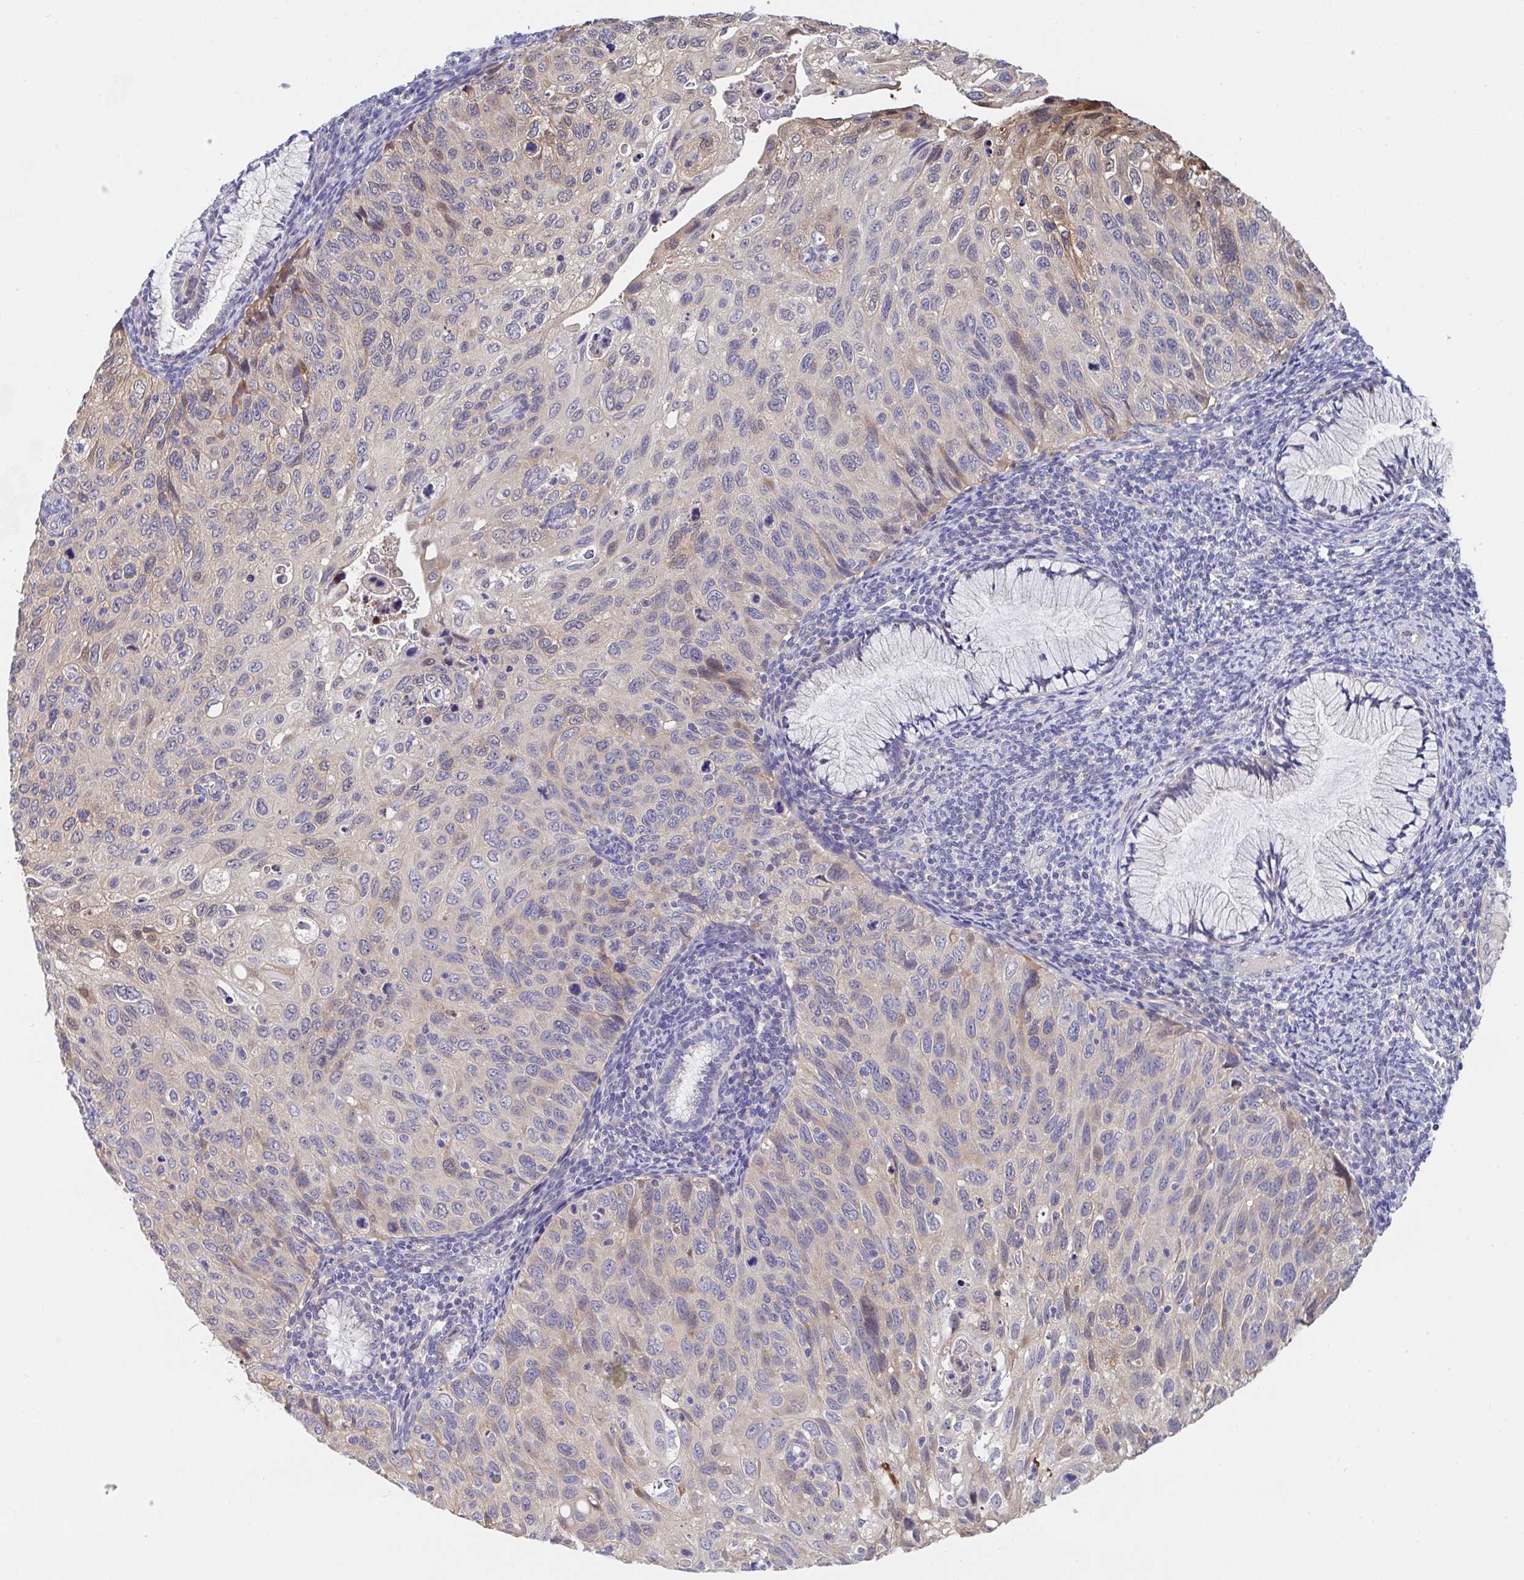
{"staining": {"intensity": "weak", "quantity": ">75%", "location": "cytoplasmic/membranous,nuclear"}, "tissue": "cervical cancer", "cell_type": "Tumor cells", "image_type": "cancer", "snomed": [{"axis": "morphology", "description": "Squamous cell carcinoma, NOS"}, {"axis": "topography", "description": "Cervix"}], "caption": "Protein expression analysis of human cervical cancer (squamous cell carcinoma) reveals weak cytoplasmic/membranous and nuclear expression in approximately >75% of tumor cells.", "gene": "P2RX3", "patient": {"sex": "female", "age": 70}}